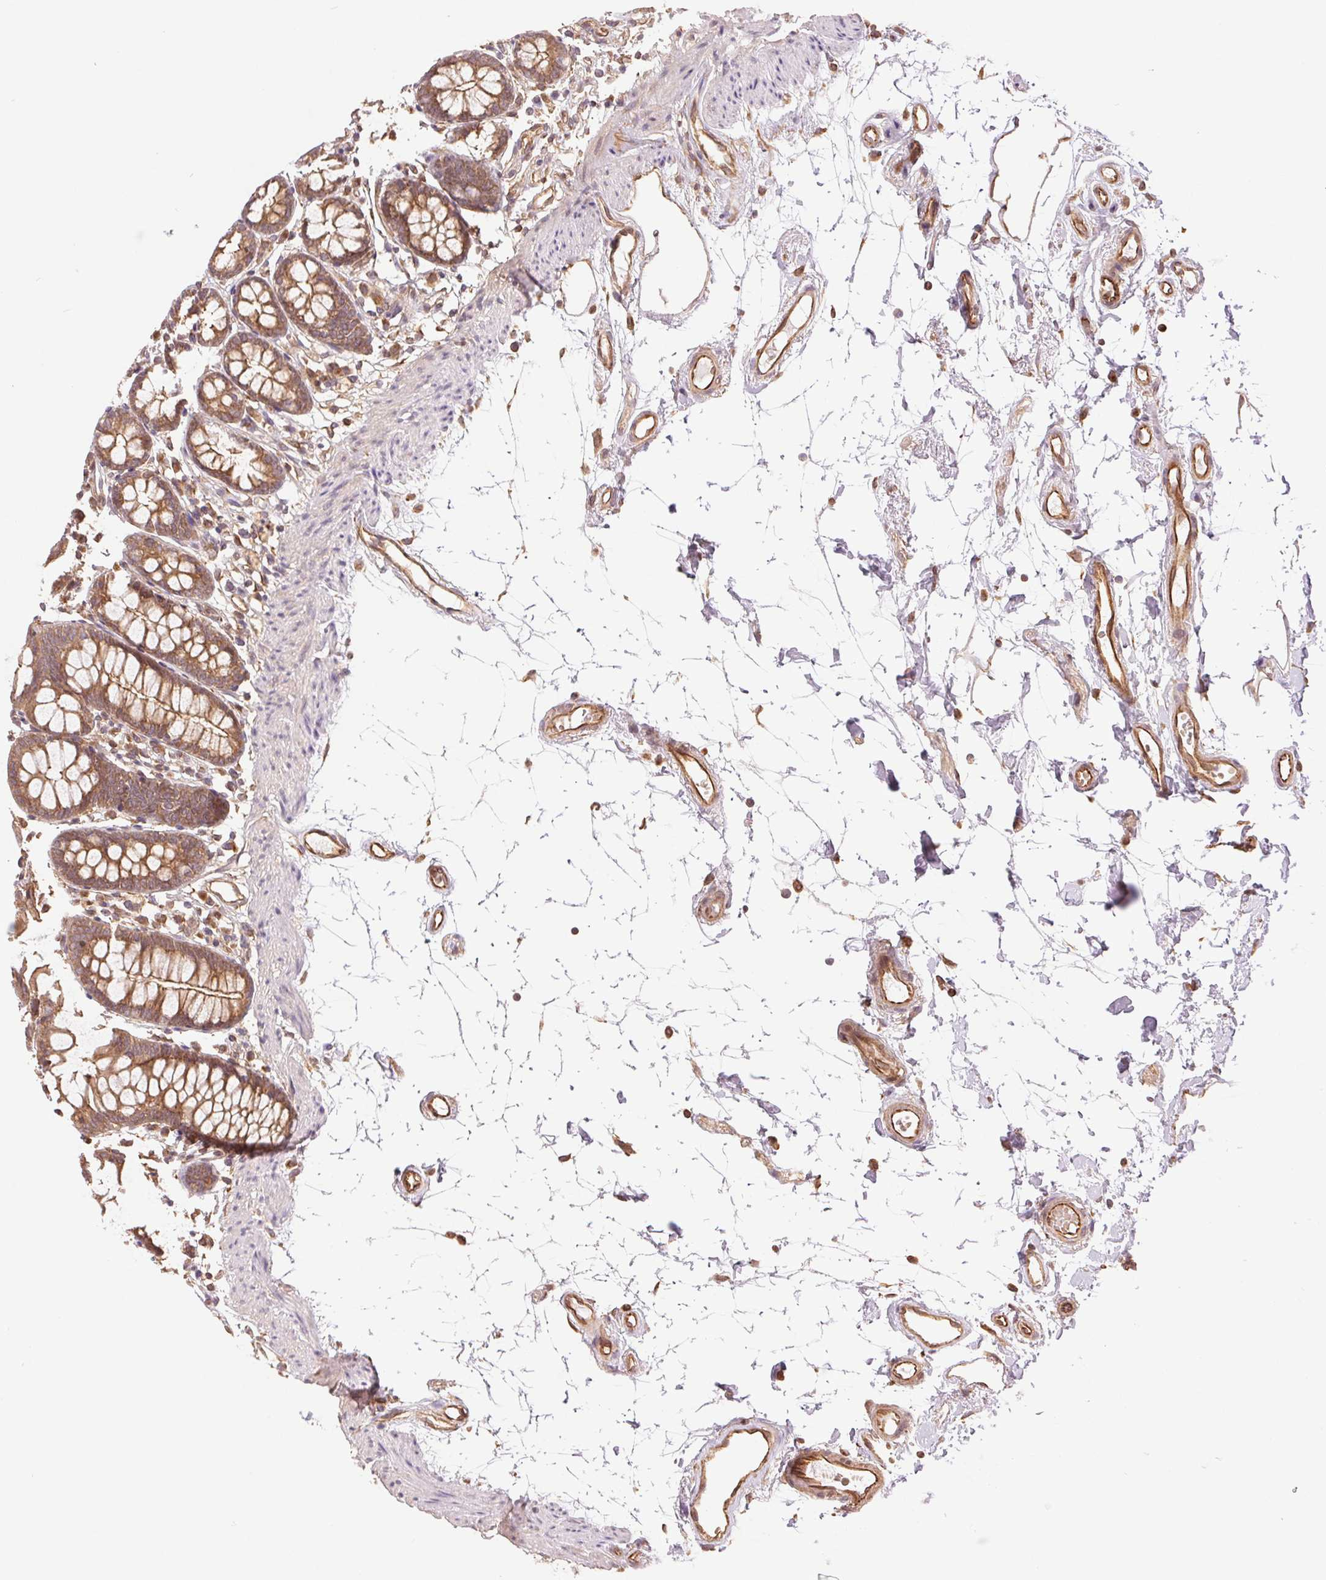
{"staining": {"intensity": "moderate", "quantity": ">75%", "location": "cytoplasmic/membranous"}, "tissue": "colon", "cell_type": "Endothelial cells", "image_type": "normal", "snomed": [{"axis": "morphology", "description": "Normal tissue, NOS"}, {"axis": "topography", "description": "Colon"}], "caption": "This histopathology image reveals immunohistochemistry staining of unremarkable colon, with medium moderate cytoplasmic/membranous expression in approximately >75% of endothelial cells.", "gene": "STARD7", "patient": {"sex": "female", "age": 84}}